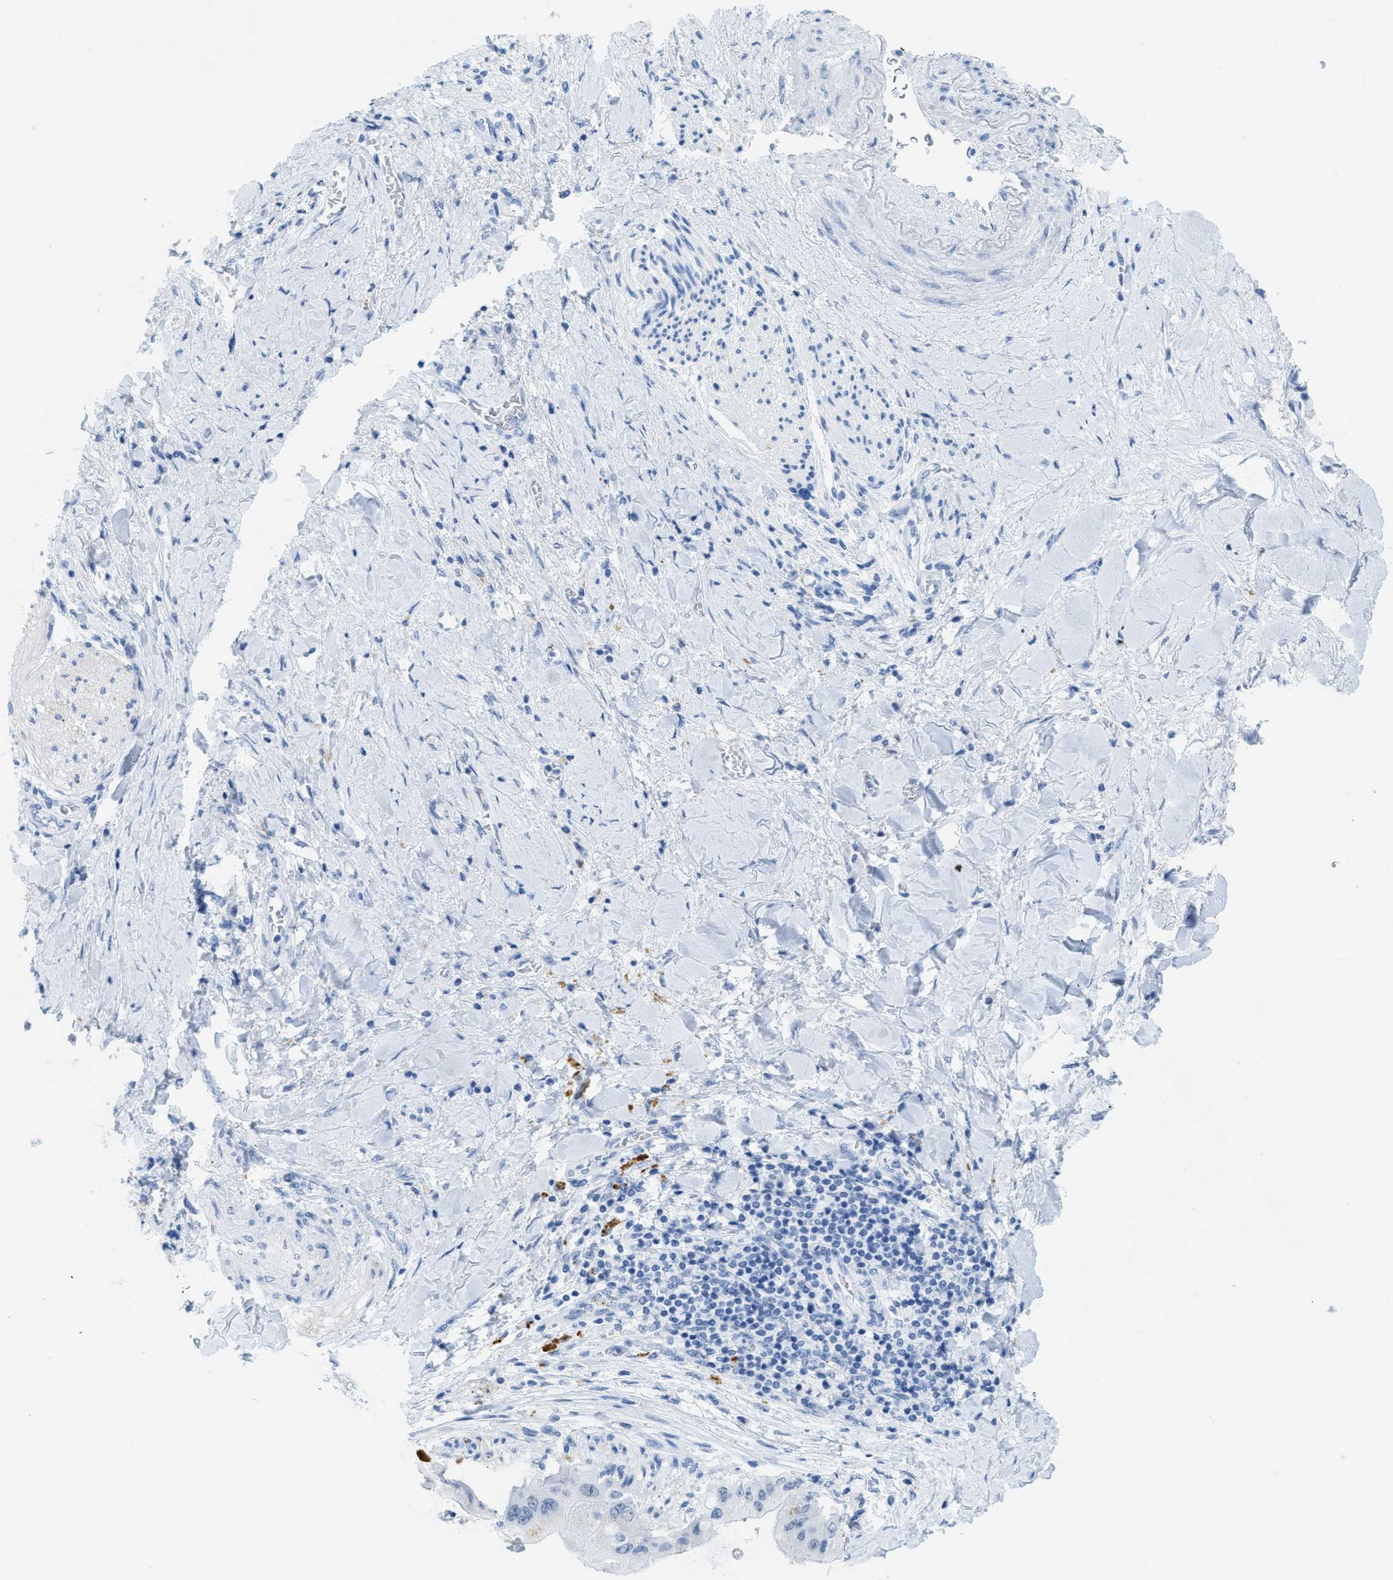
{"staining": {"intensity": "negative", "quantity": "none", "location": "none"}, "tissue": "liver cancer", "cell_type": "Tumor cells", "image_type": "cancer", "snomed": [{"axis": "morphology", "description": "Cholangiocarcinoma"}, {"axis": "topography", "description": "Liver"}], "caption": "There is no significant expression in tumor cells of liver cancer (cholangiocarcinoma).", "gene": "WDR4", "patient": {"sex": "male", "age": 50}}